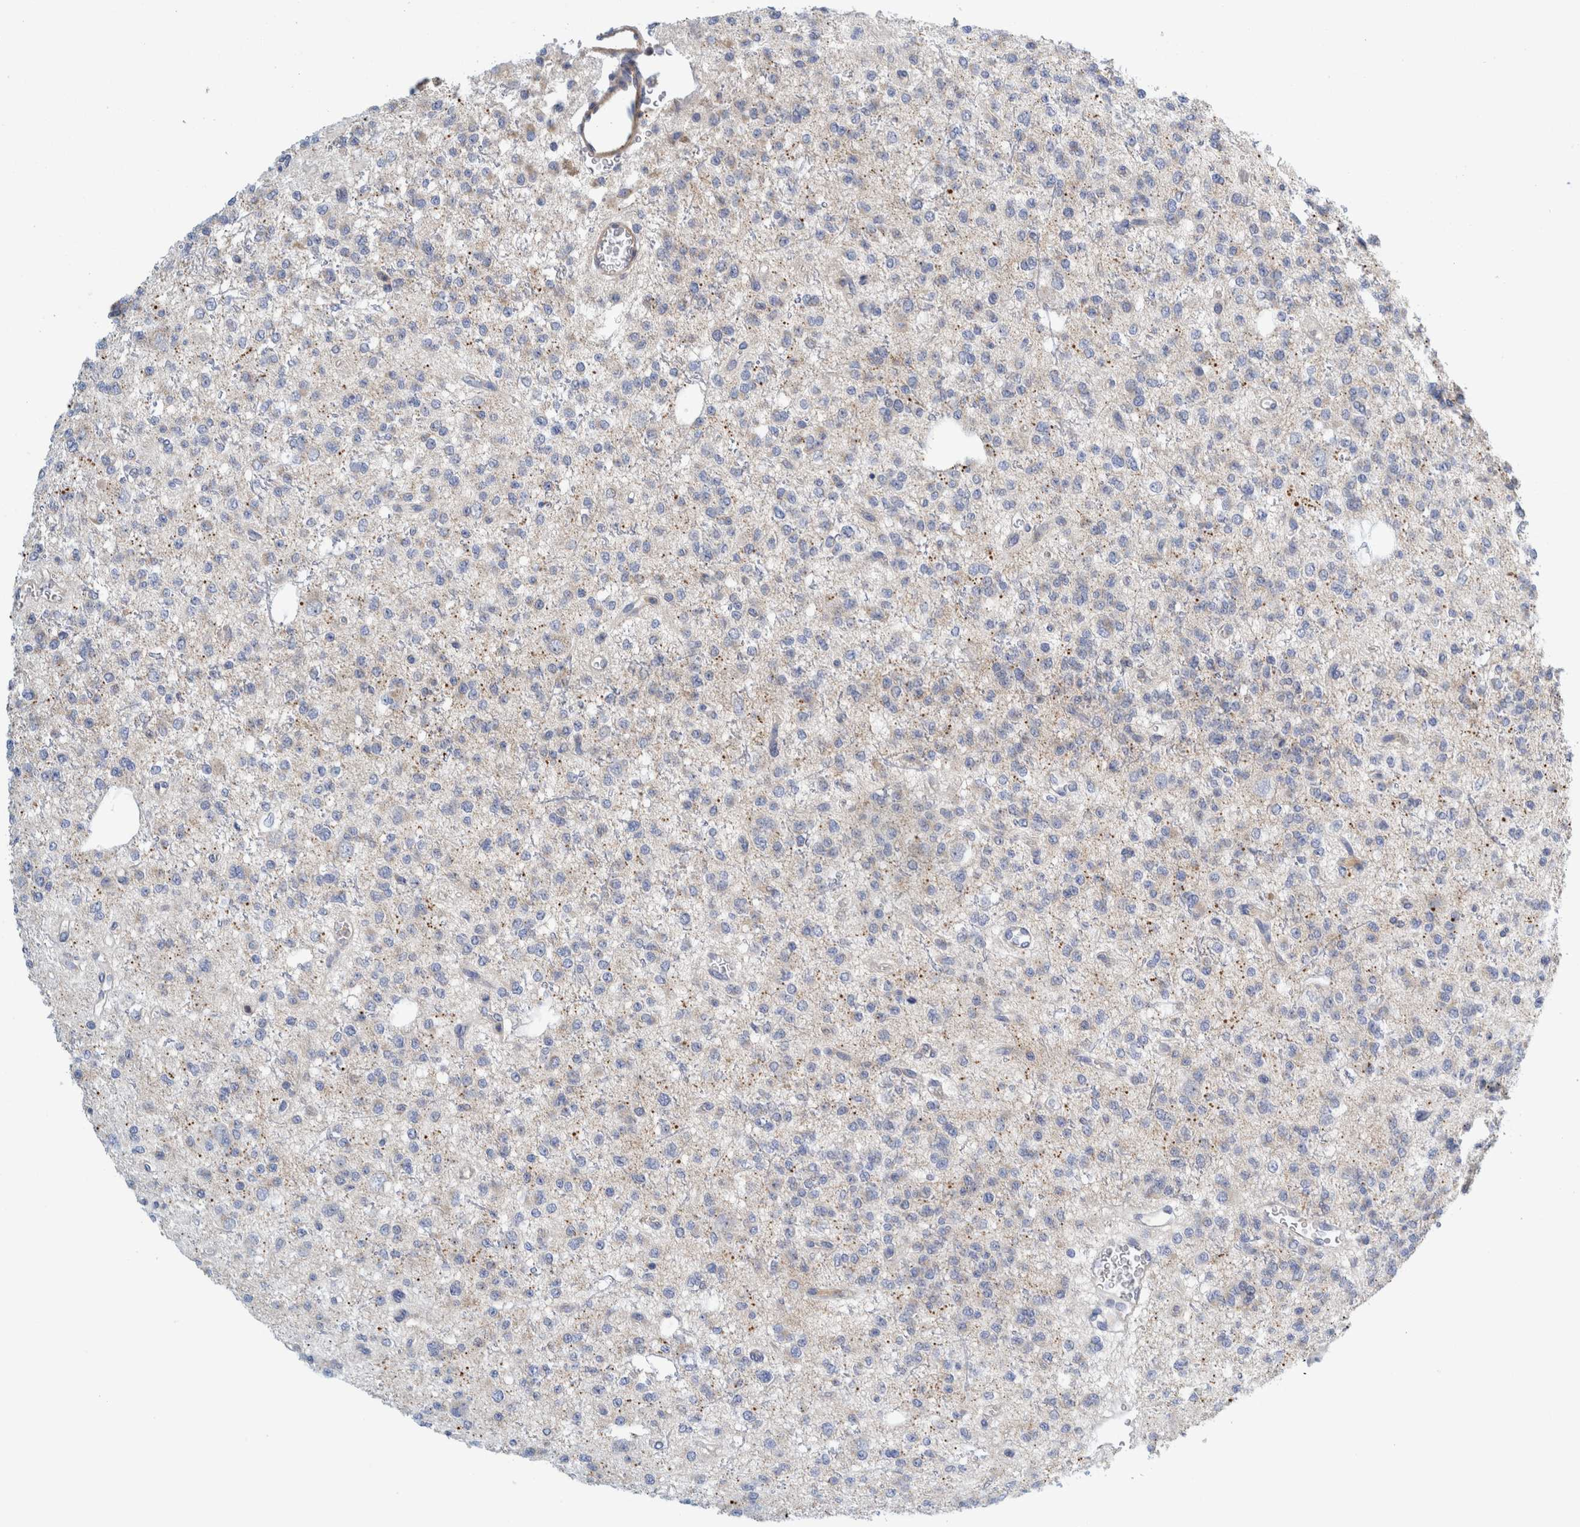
{"staining": {"intensity": "negative", "quantity": "none", "location": "none"}, "tissue": "glioma", "cell_type": "Tumor cells", "image_type": "cancer", "snomed": [{"axis": "morphology", "description": "Glioma, malignant, Low grade"}, {"axis": "topography", "description": "Brain"}], "caption": "Immunohistochemistry (IHC) of human malignant glioma (low-grade) displays no expression in tumor cells. (Brightfield microscopy of DAB immunohistochemistry at high magnification).", "gene": "ZNF324B", "patient": {"sex": "male", "age": 38}}